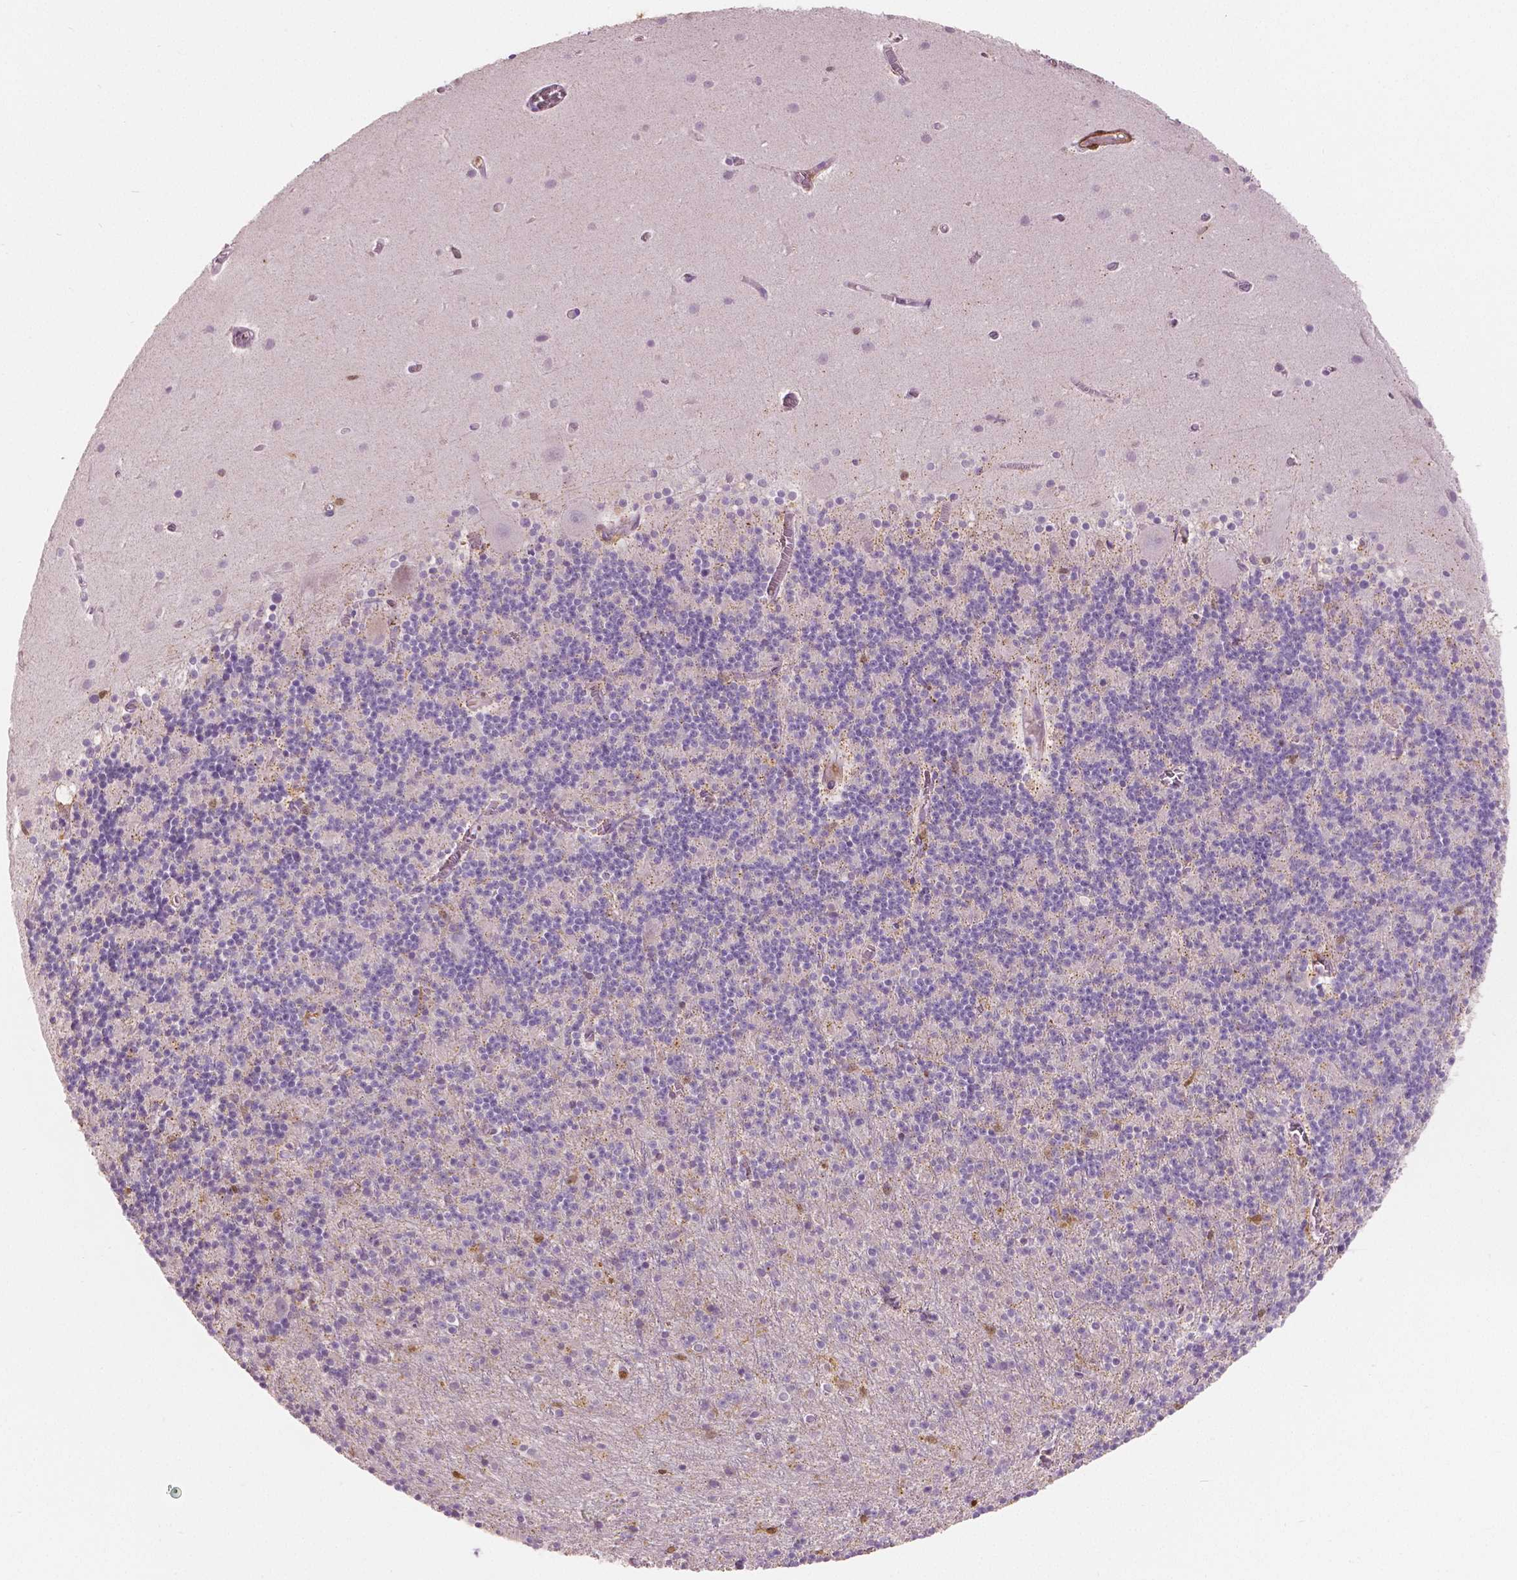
{"staining": {"intensity": "negative", "quantity": "none", "location": "none"}, "tissue": "cerebellum", "cell_type": "Cells in granular layer", "image_type": "normal", "snomed": [{"axis": "morphology", "description": "Normal tissue, NOS"}, {"axis": "topography", "description": "Cerebellum"}], "caption": "IHC of benign cerebellum exhibits no staining in cells in granular layer. (DAB IHC with hematoxylin counter stain).", "gene": "S100A4", "patient": {"sex": "male", "age": 70}}